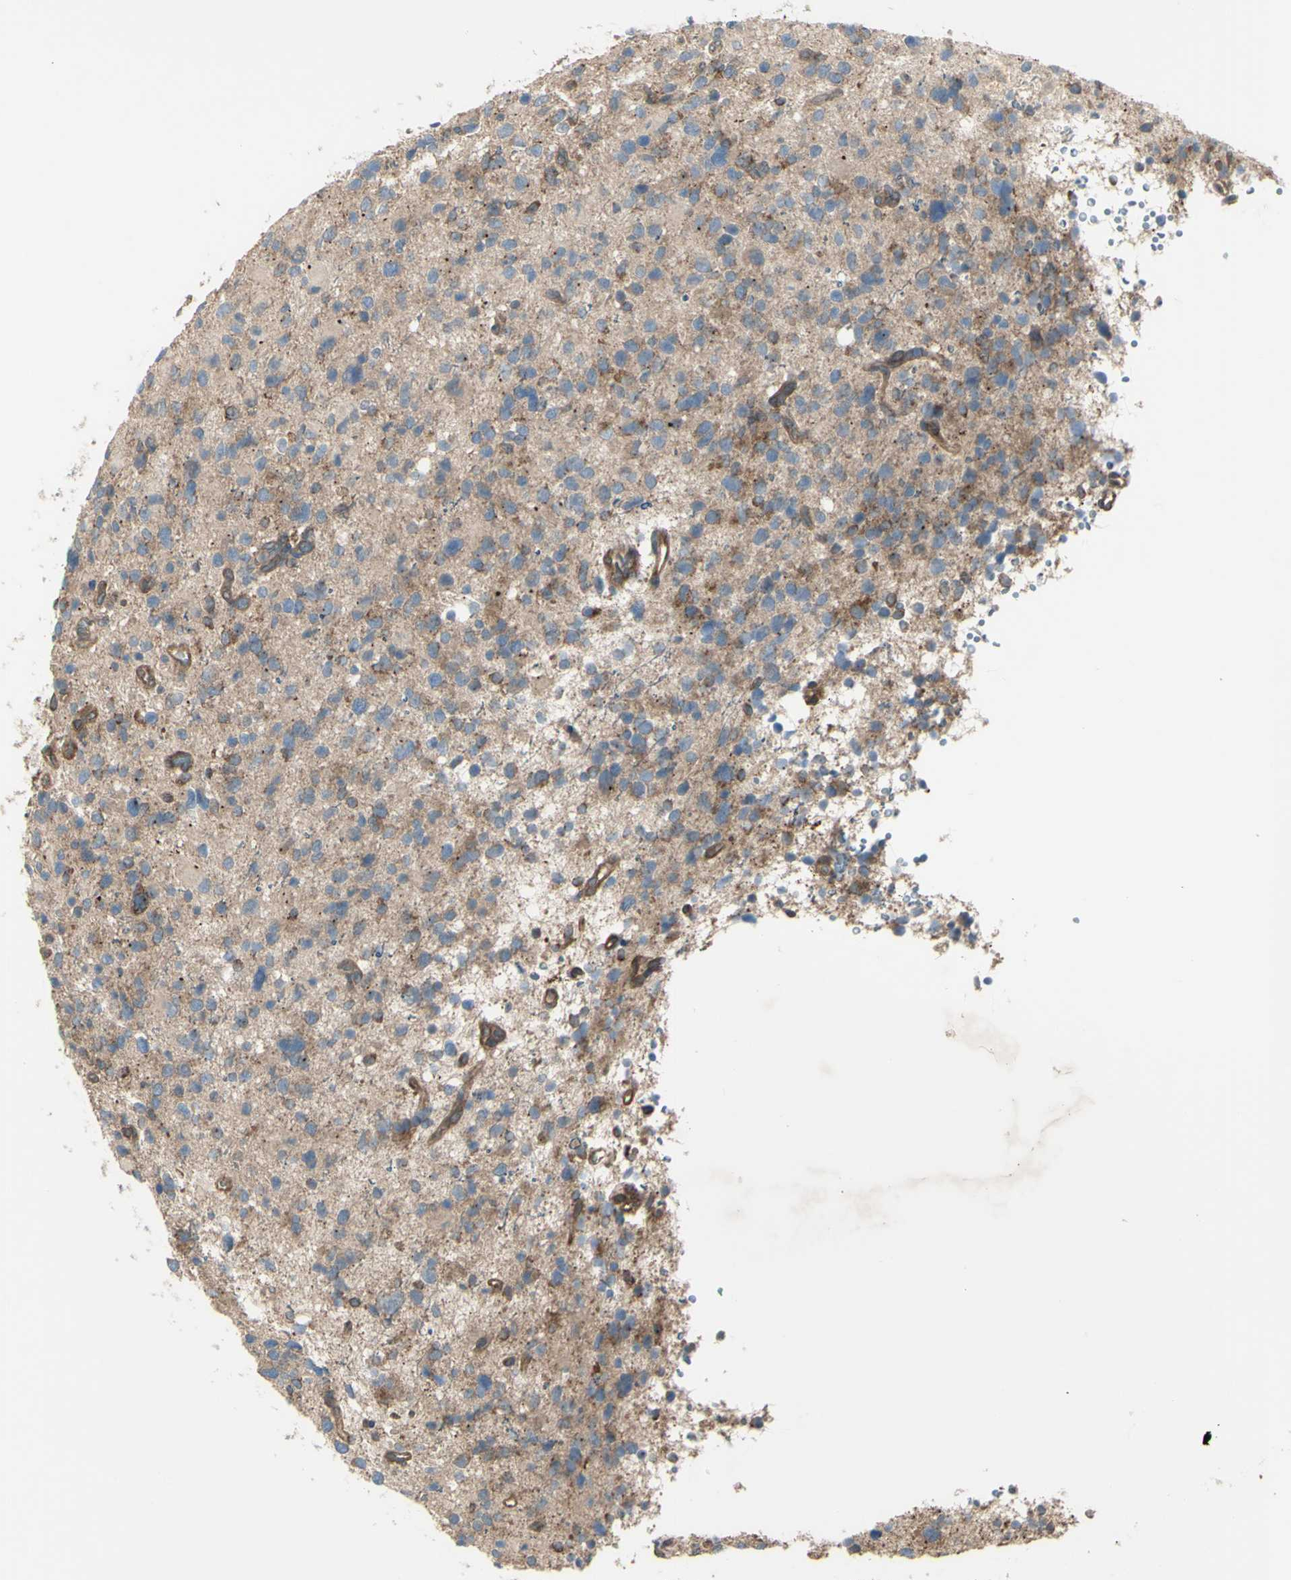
{"staining": {"intensity": "moderate", "quantity": "<25%", "location": "cytoplasmic/membranous"}, "tissue": "glioma", "cell_type": "Tumor cells", "image_type": "cancer", "snomed": [{"axis": "morphology", "description": "Glioma, malignant, High grade"}, {"axis": "topography", "description": "Brain"}], "caption": "Human high-grade glioma (malignant) stained with a brown dye shows moderate cytoplasmic/membranous positive expression in about <25% of tumor cells.", "gene": "IGSF9B", "patient": {"sex": "male", "age": 48}}